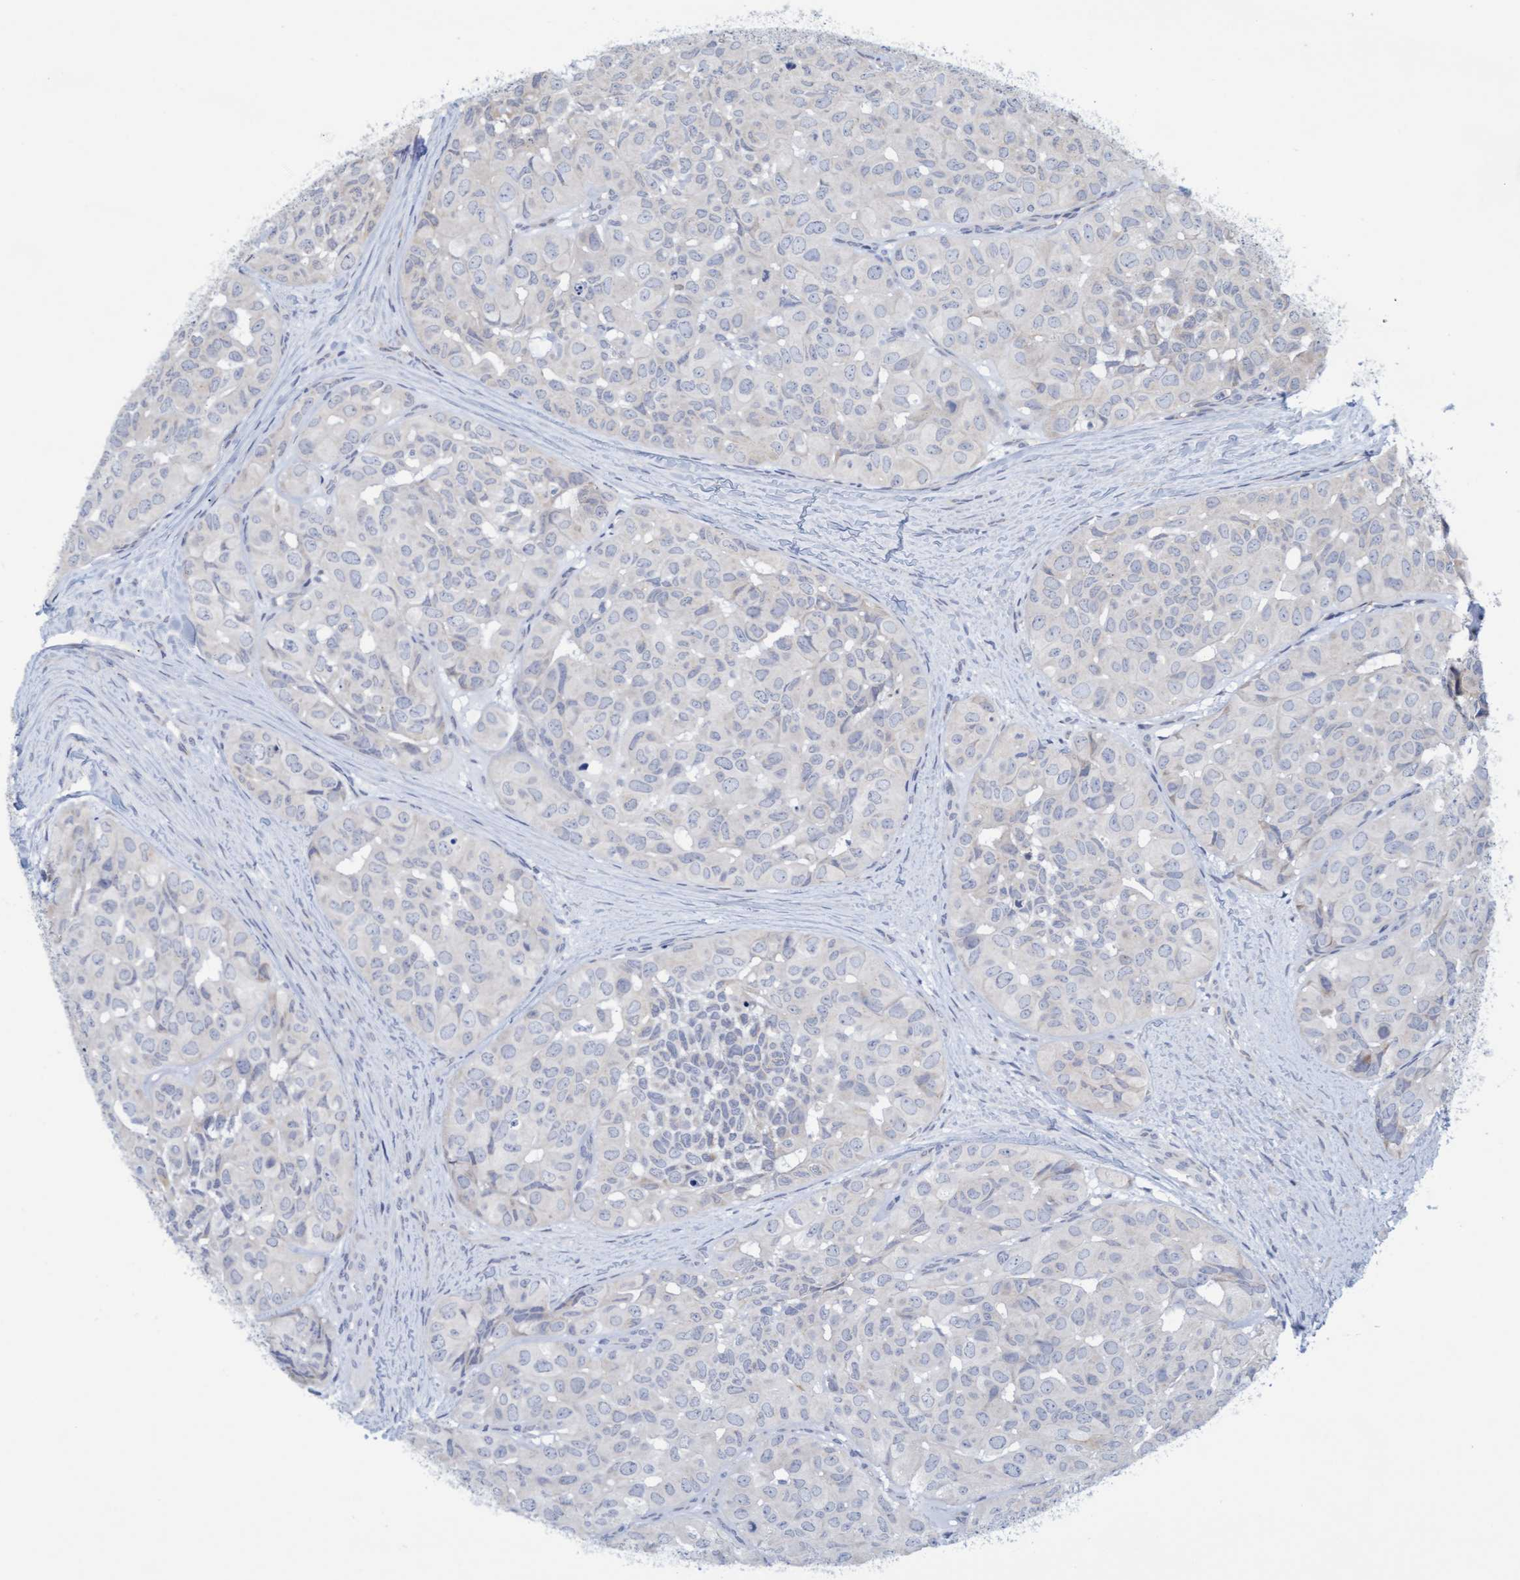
{"staining": {"intensity": "negative", "quantity": "none", "location": "none"}, "tissue": "head and neck cancer", "cell_type": "Tumor cells", "image_type": "cancer", "snomed": [{"axis": "morphology", "description": "Adenocarcinoma, NOS"}, {"axis": "topography", "description": "Salivary gland, NOS"}, {"axis": "topography", "description": "Head-Neck"}], "caption": "Tumor cells show no significant protein expression in adenocarcinoma (head and neck). (DAB immunohistochemistry (IHC) visualized using brightfield microscopy, high magnification).", "gene": "SLC28A3", "patient": {"sex": "female", "age": 76}}